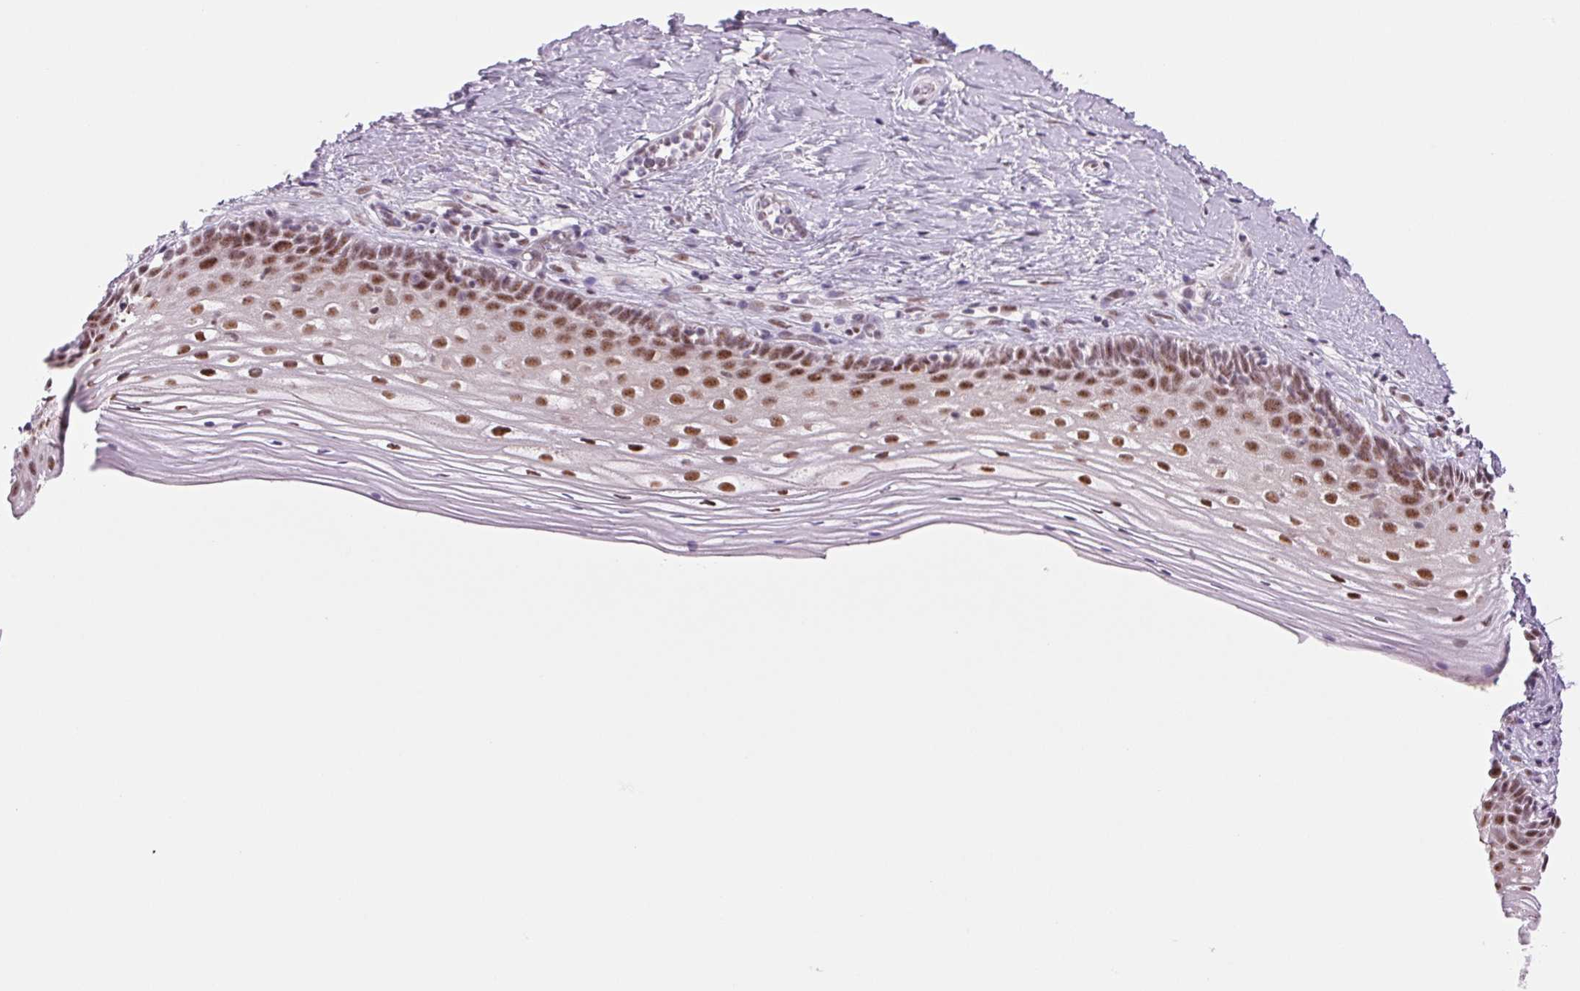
{"staining": {"intensity": "moderate", "quantity": ">75%", "location": "nuclear"}, "tissue": "vagina", "cell_type": "Squamous epithelial cells", "image_type": "normal", "snomed": [{"axis": "morphology", "description": "Normal tissue, NOS"}, {"axis": "topography", "description": "Vagina"}], "caption": "Normal vagina demonstrates moderate nuclear staining in about >75% of squamous epithelial cells, visualized by immunohistochemistry. (IHC, brightfield microscopy, high magnification).", "gene": "ZC3H14", "patient": {"sex": "female", "age": 45}}